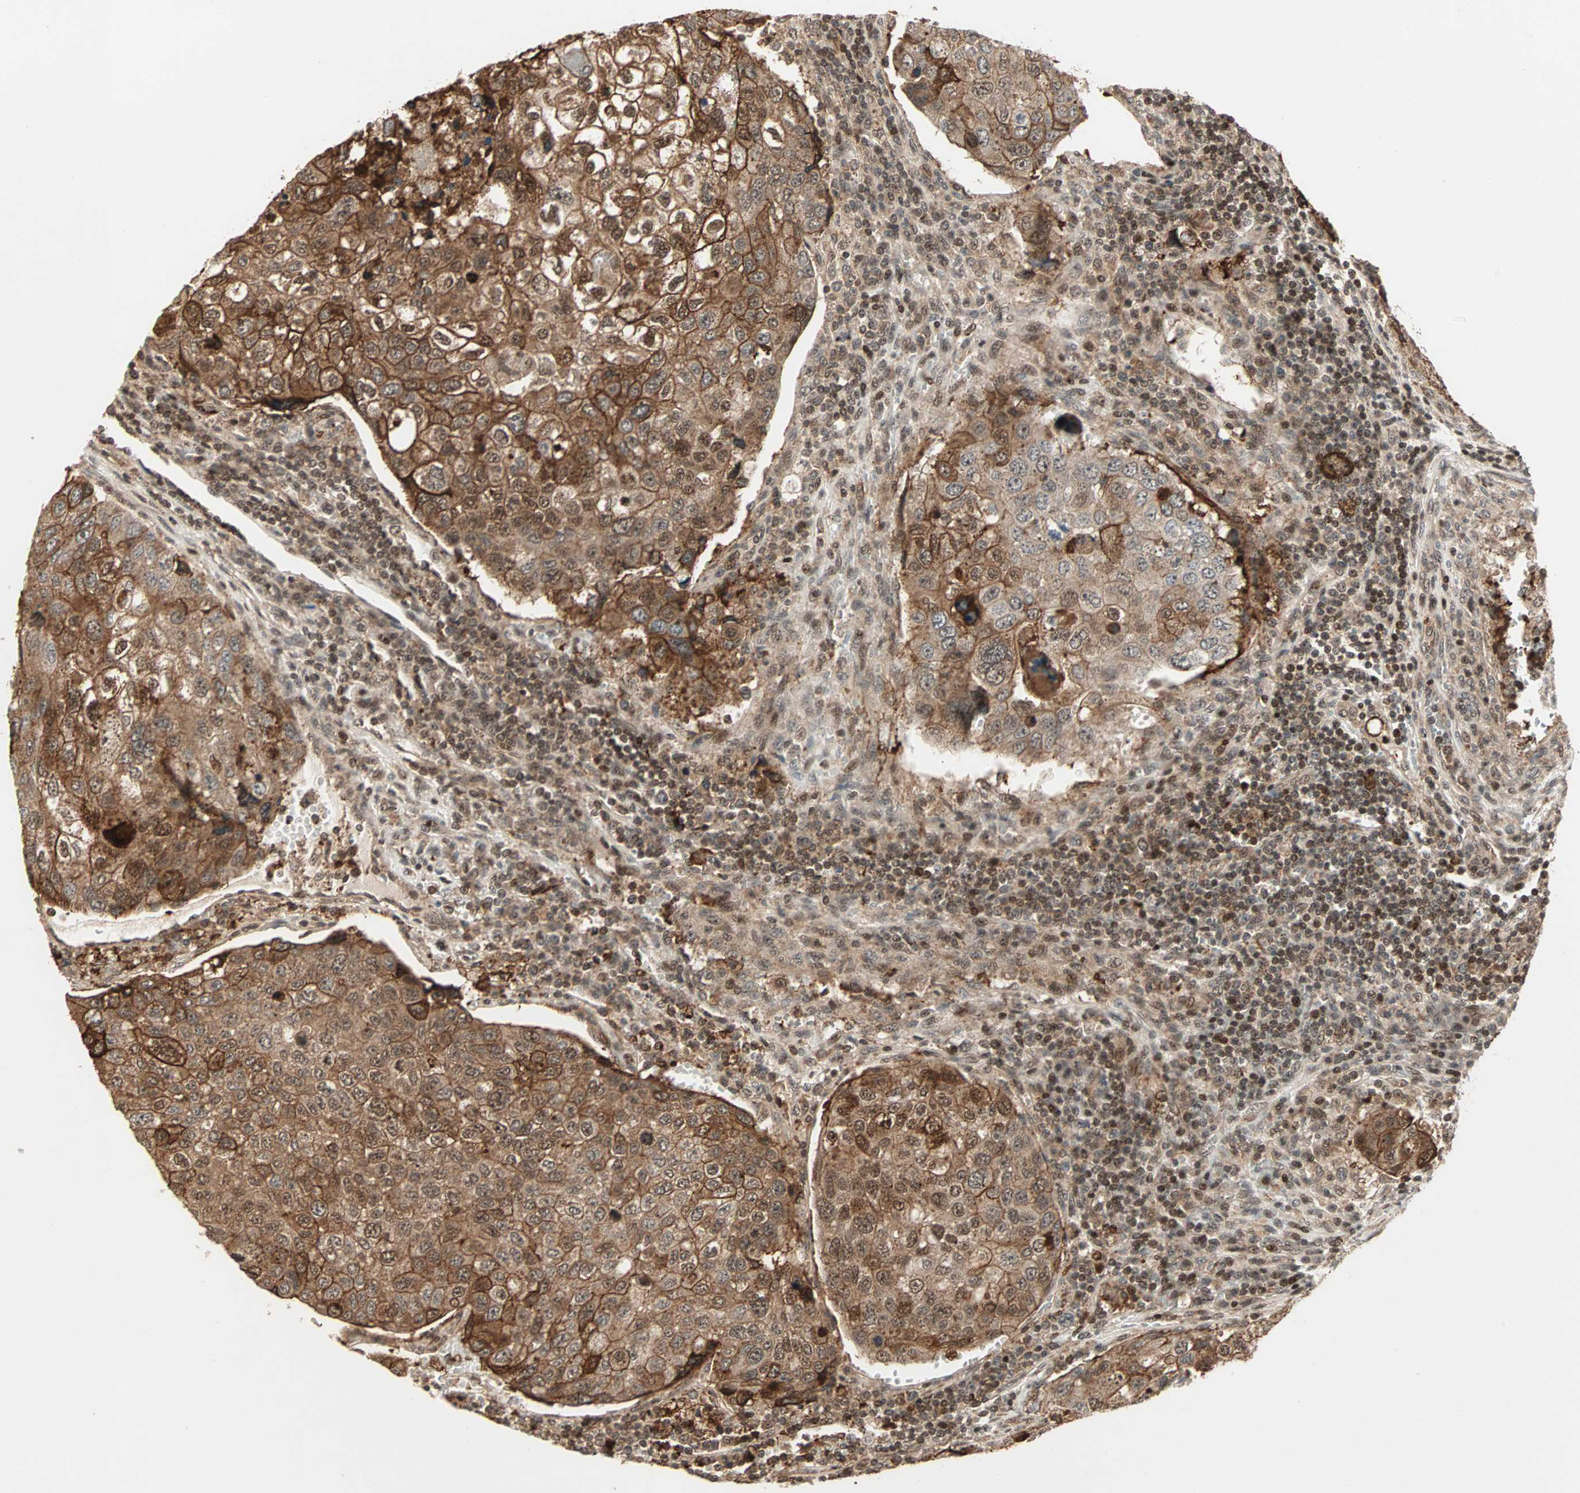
{"staining": {"intensity": "strong", "quantity": ">75%", "location": "cytoplasmic/membranous,nuclear"}, "tissue": "urothelial cancer", "cell_type": "Tumor cells", "image_type": "cancer", "snomed": [{"axis": "morphology", "description": "Urothelial carcinoma, High grade"}, {"axis": "topography", "description": "Lymph node"}, {"axis": "topography", "description": "Urinary bladder"}], "caption": "A high amount of strong cytoplasmic/membranous and nuclear positivity is present in approximately >75% of tumor cells in urothelial cancer tissue. (DAB (3,3'-diaminobenzidine) = brown stain, brightfield microscopy at high magnification).", "gene": "ZBED9", "patient": {"sex": "male", "age": 51}}